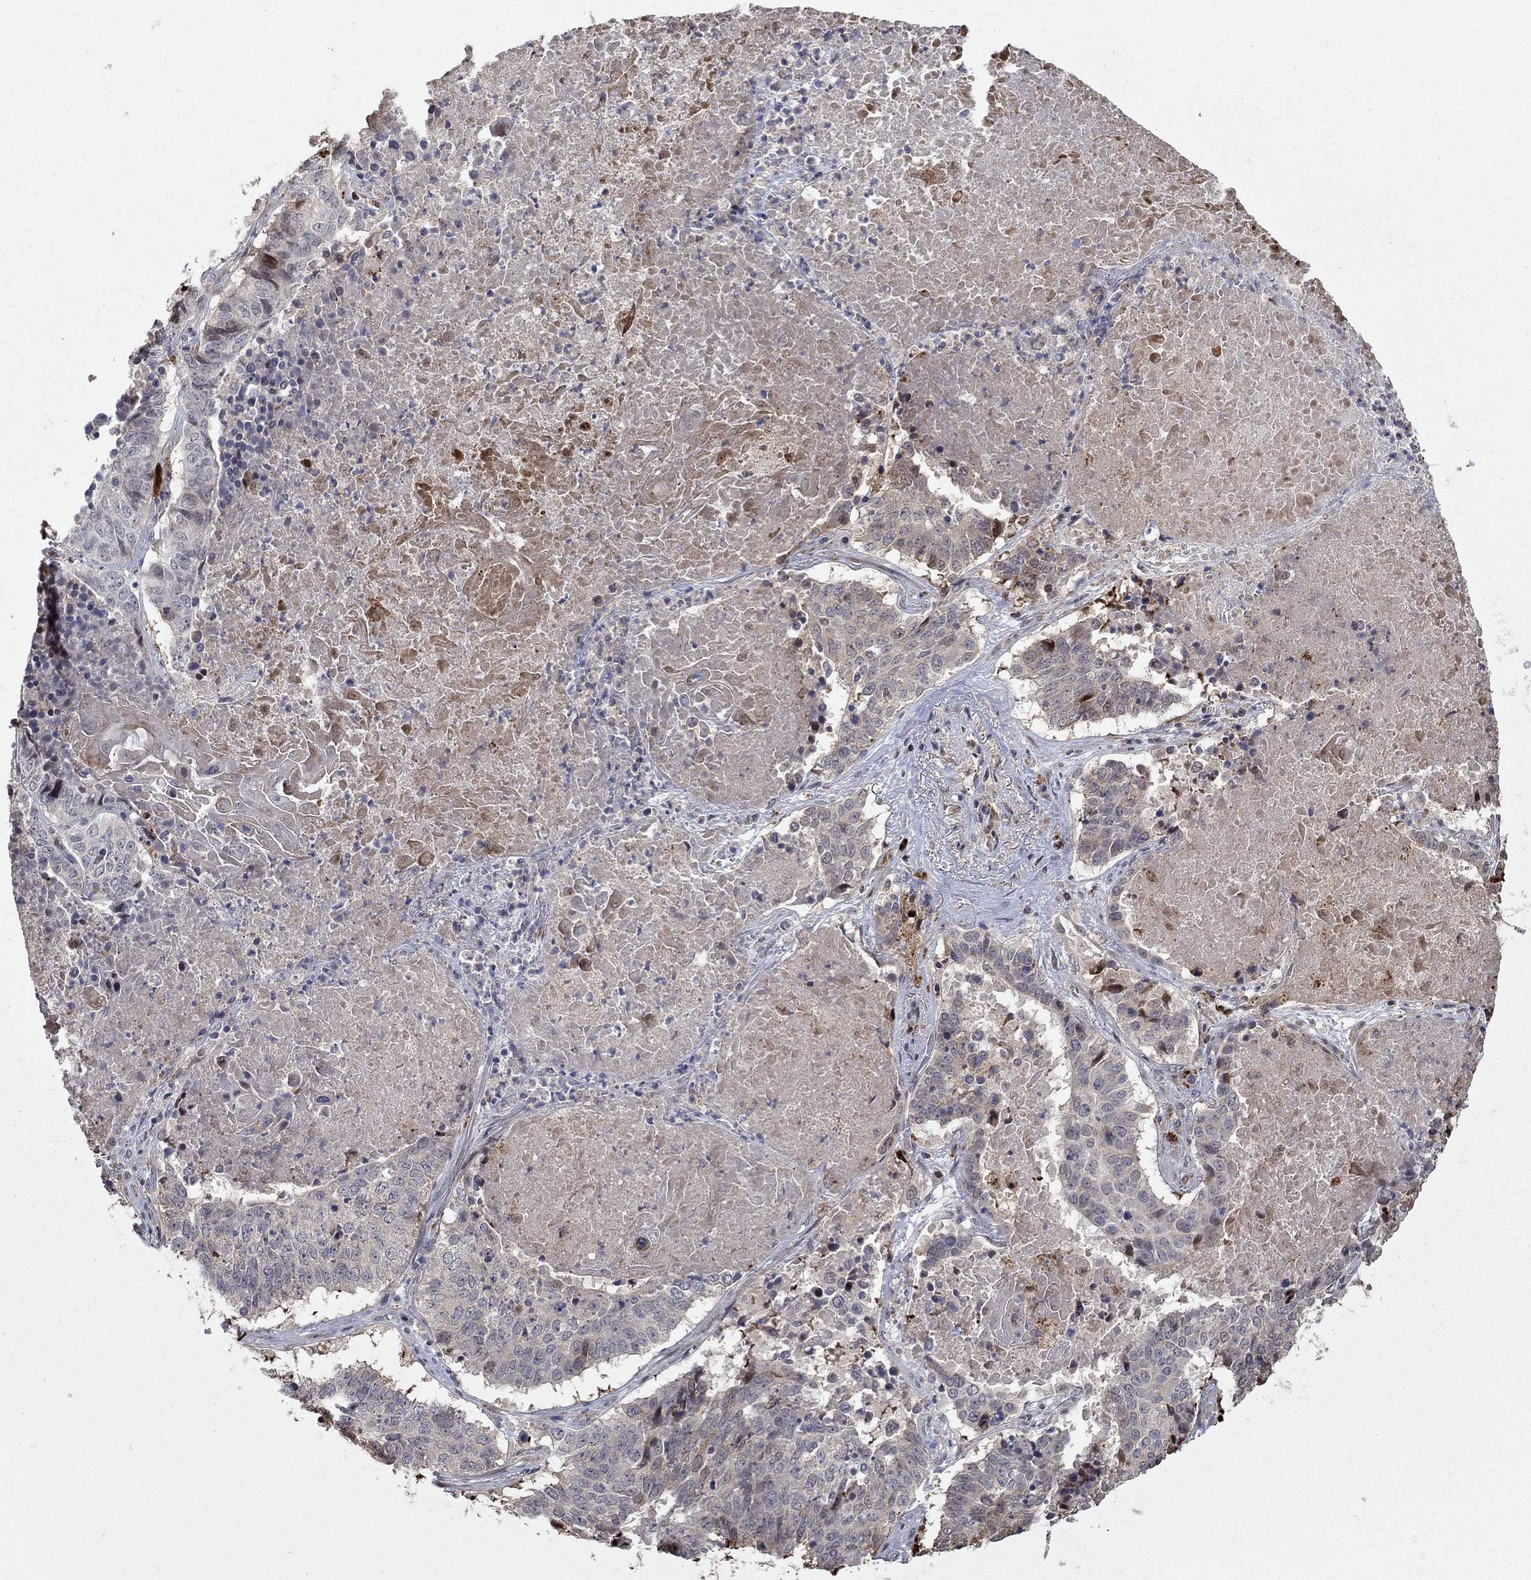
{"staining": {"intensity": "negative", "quantity": "none", "location": "none"}, "tissue": "lung cancer", "cell_type": "Tumor cells", "image_type": "cancer", "snomed": [{"axis": "morphology", "description": "Squamous cell carcinoma, NOS"}, {"axis": "topography", "description": "Lung"}], "caption": "The immunohistochemistry histopathology image has no significant expression in tumor cells of squamous cell carcinoma (lung) tissue. (DAB (3,3'-diaminobenzidine) IHC visualized using brightfield microscopy, high magnification).", "gene": "LPCAT4", "patient": {"sex": "male", "age": 64}}